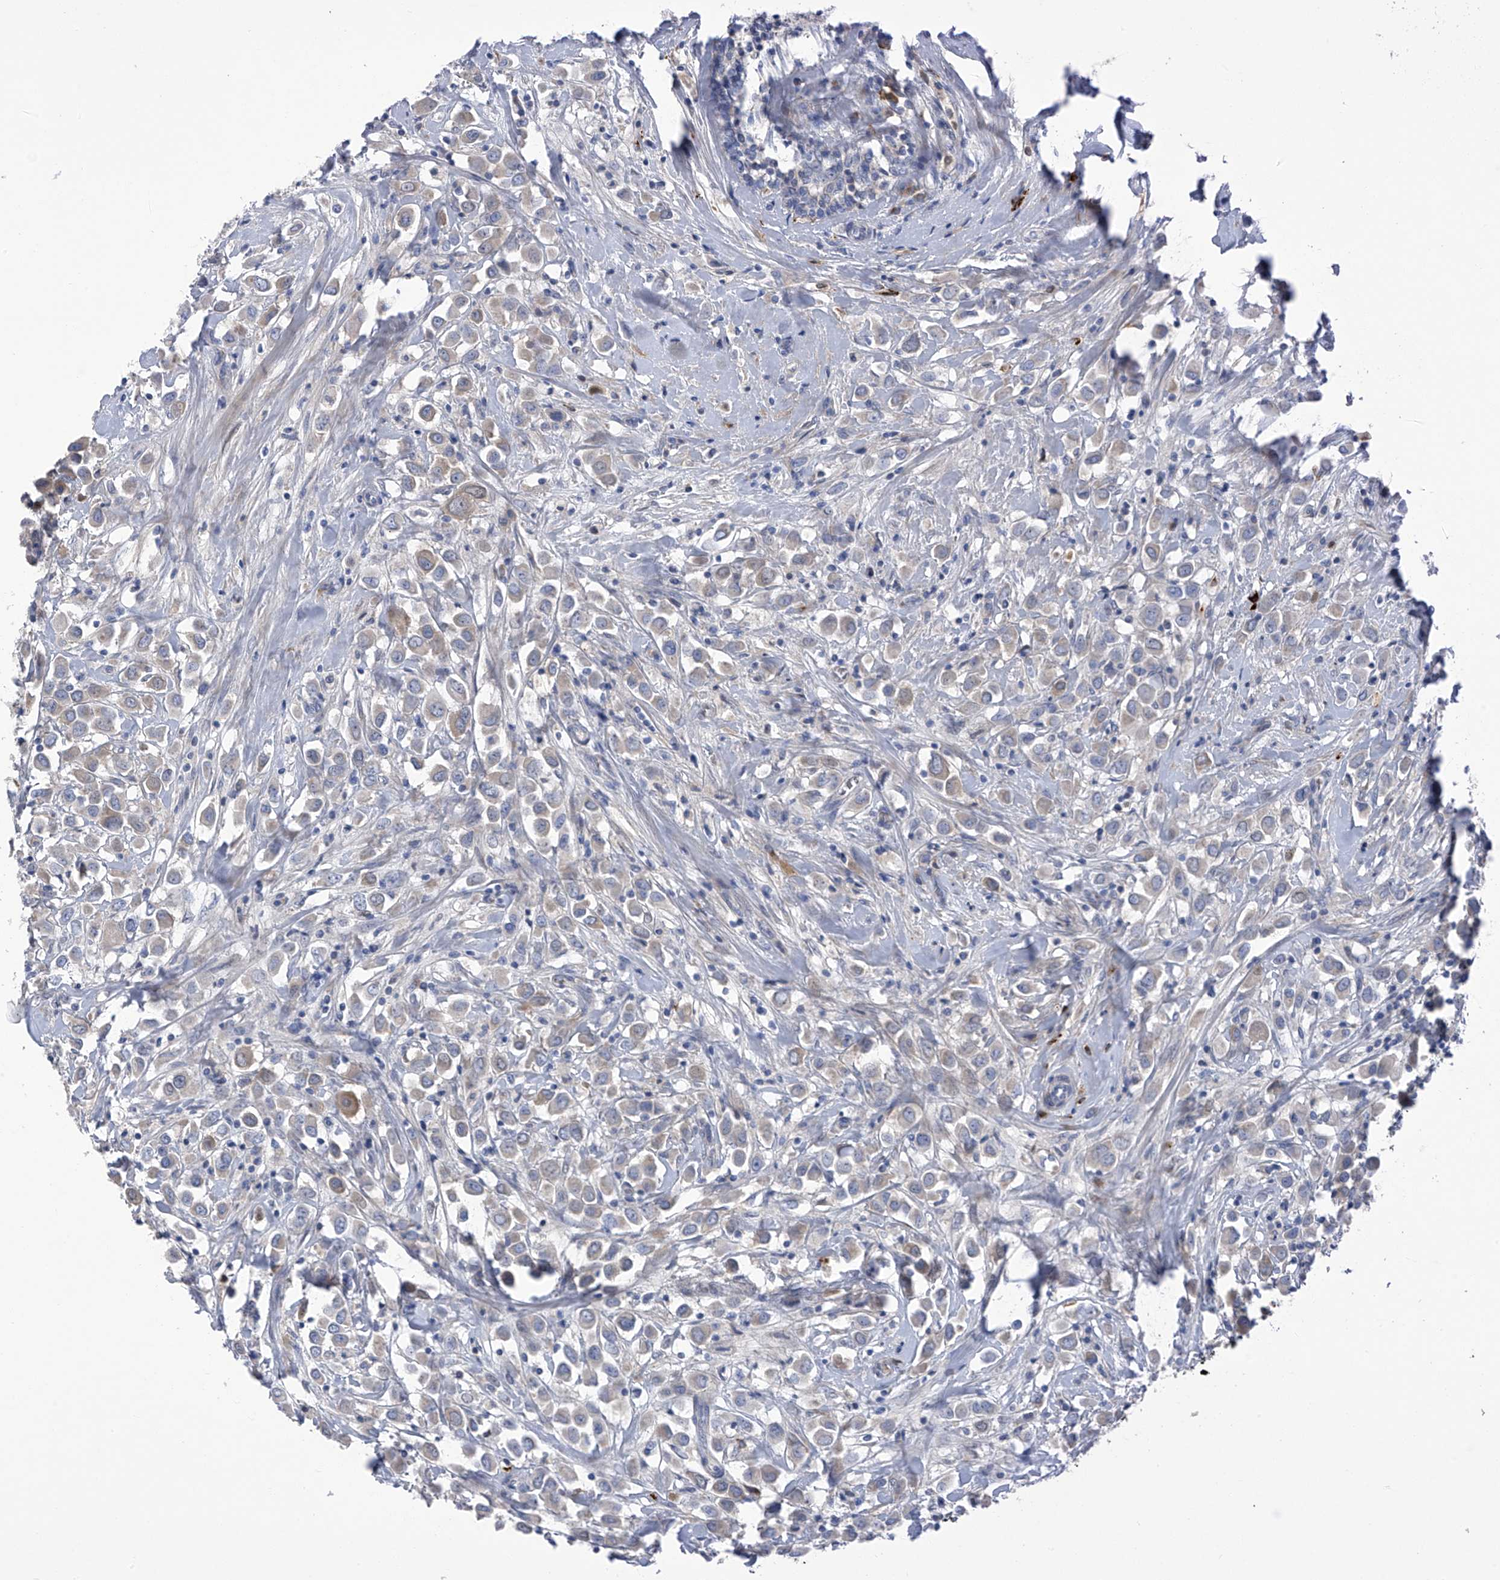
{"staining": {"intensity": "weak", "quantity": "25%-75%", "location": "cytoplasmic/membranous"}, "tissue": "breast cancer", "cell_type": "Tumor cells", "image_type": "cancer", "snomed": [{"axis": "morphology", "description": "Duct carcinoma"}, {"axis": "topography", "description": "Breast"}], "caption": "A low amount of weak cytoplasmic/membranous staining is seen in approximately 25%-75% of tumor cells in breast cancer (invasive ductal carcinoma) tissue.", "gene": "SLCO4A1", "patient": {"sex": "female", "age": 61}}